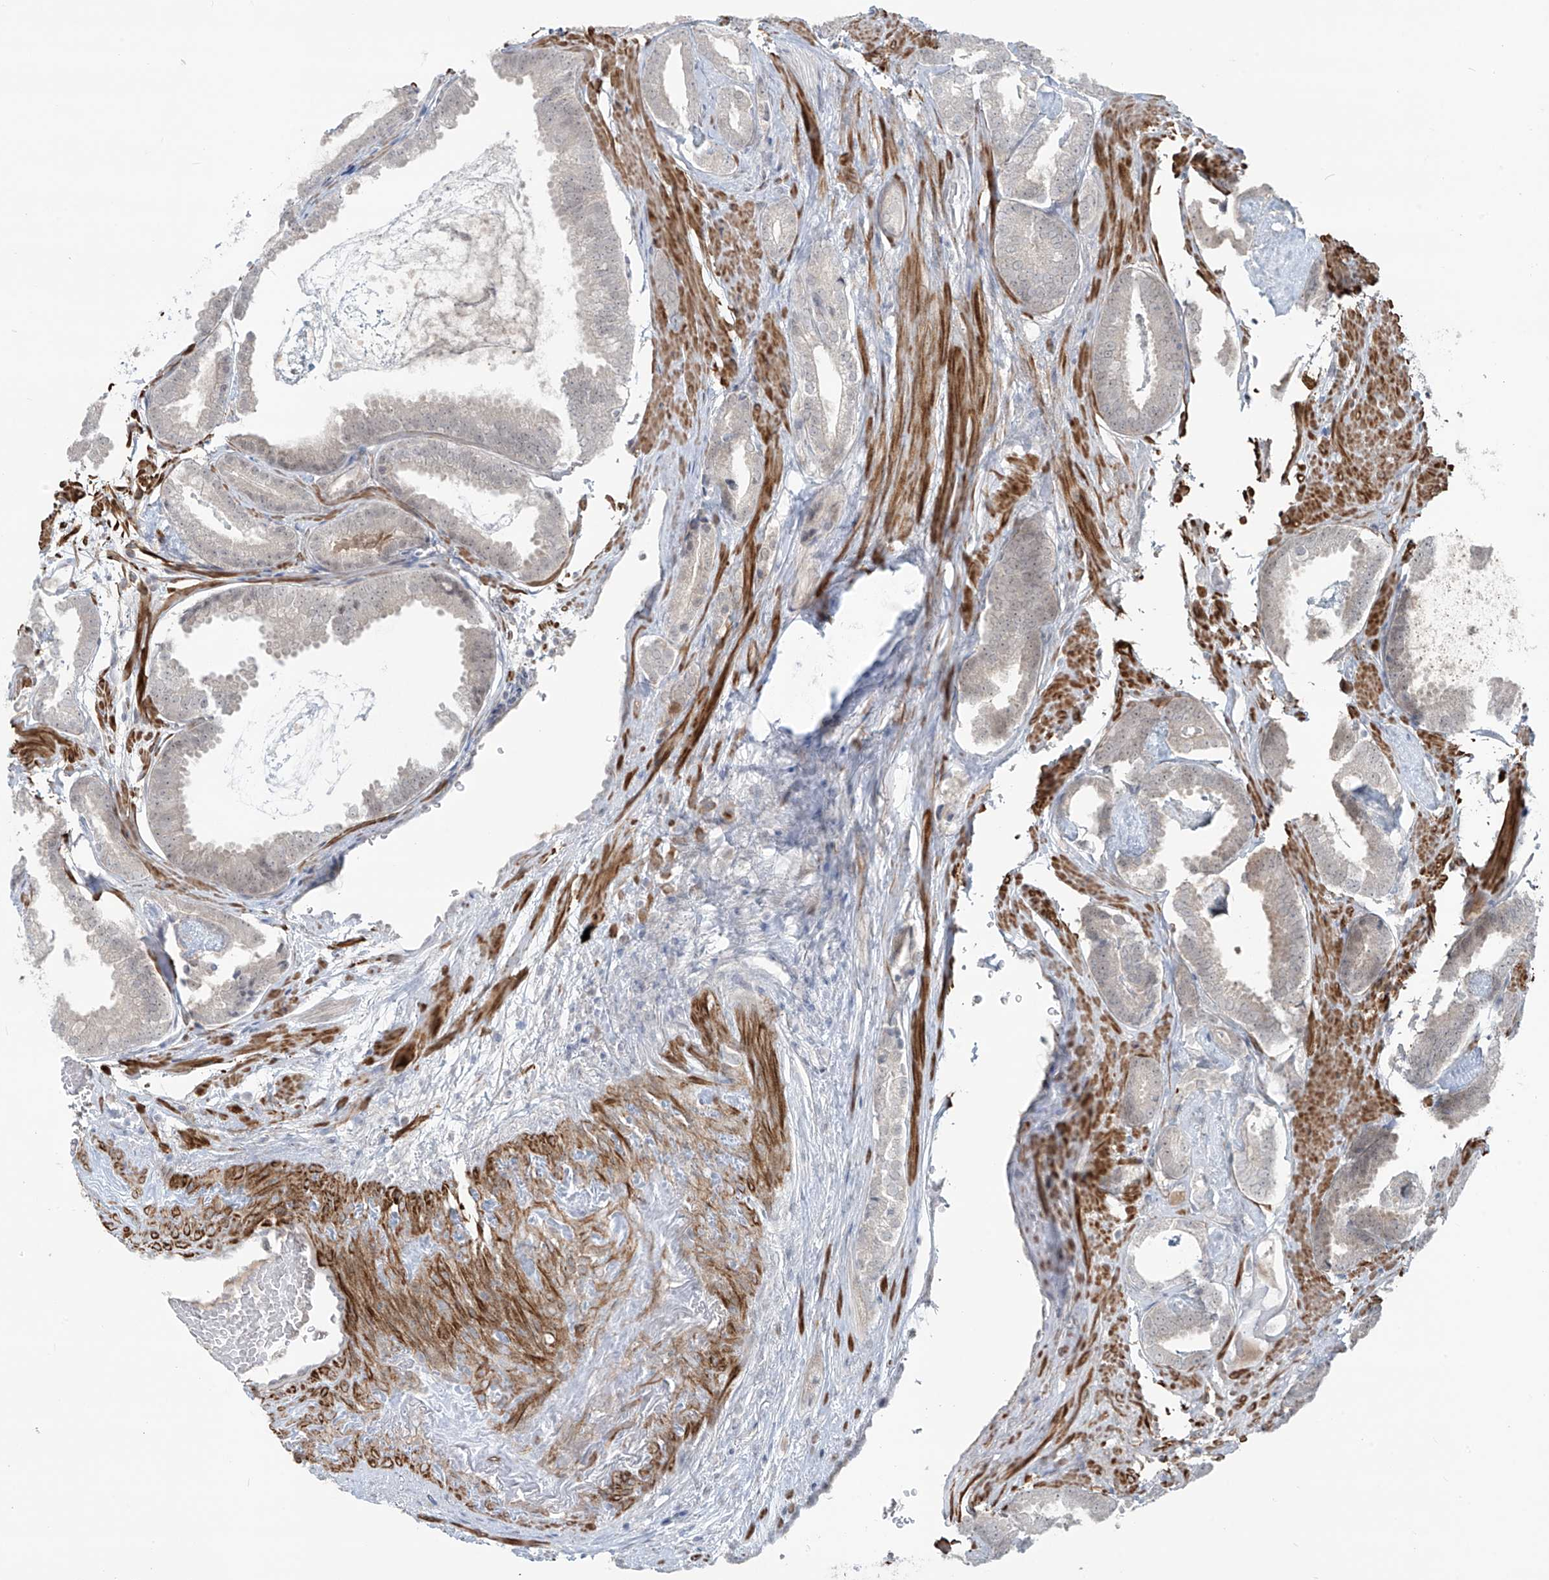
{"staining": {"intensity": "negative", "quantity": "none", "location": "none"}, "tissue": "prostate cancer", "cell_type": "Tumor cells", "image_type": "cancer", "snomed": [{"axis": "morphology", "description": "Adenocarcinoma, Low grade"}, {"axis": "topography", "description": "Prostate"}], "caption": "IHC image of low-grade adenocarcinoma (prostate) stained for a protein (brown), which exhibits no expression in tumor cells.", "gene": "RASGEF1A", "patient": {"sex": "male", "age": 71}}